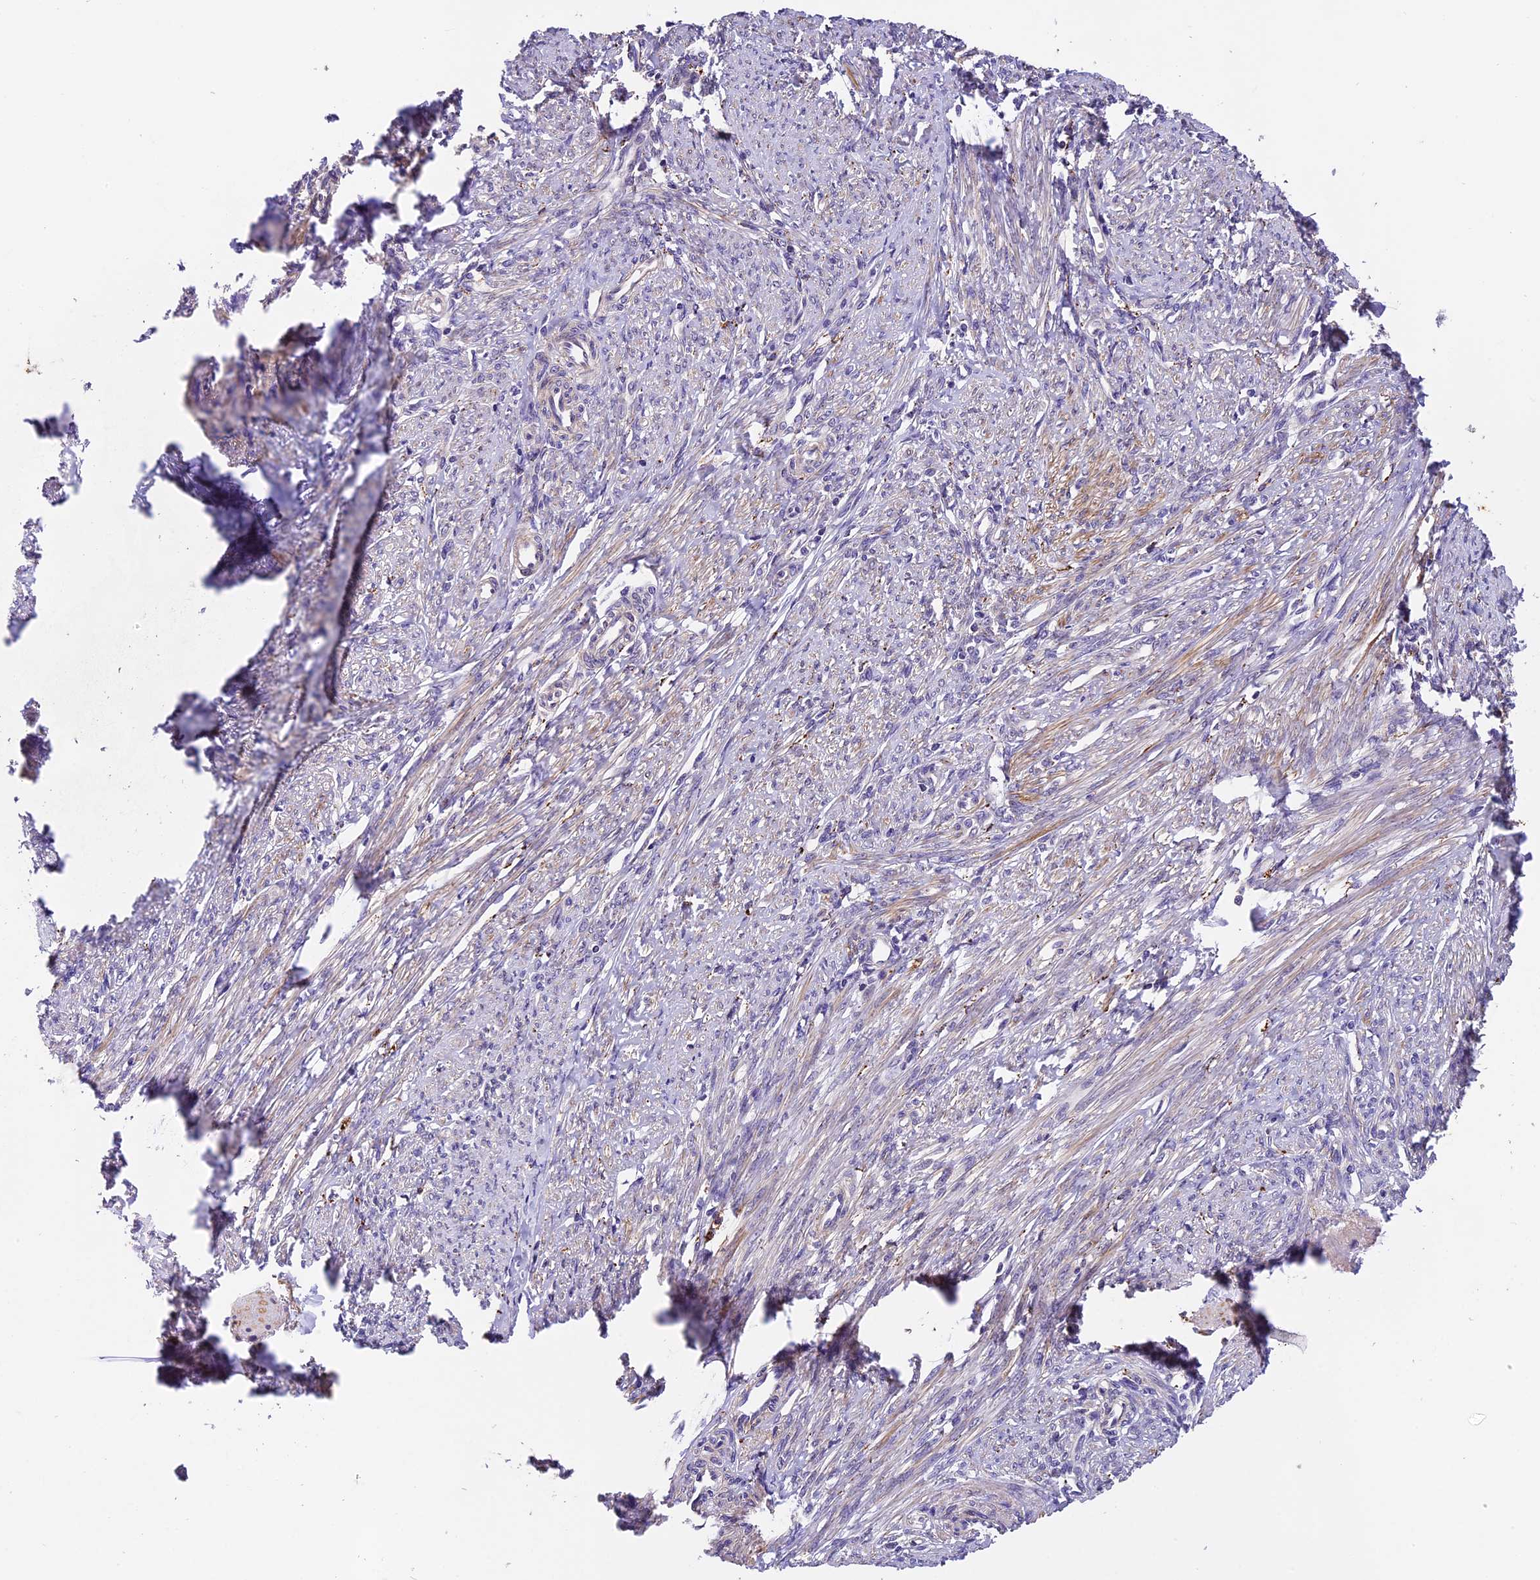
{"staining": {"intensity": "moderate", "quantity": ">75%", "location": "cytoplasmic/membranous"}, "tissue": "smooth muscle", "cell_type": "Smooth muscle cells", "image_type": "normal", "snomed": [{"axis": "morphology", "description": "Normal tissue, NOS"}, {"axis": "topography", "description": "Smooth muscle"}, {"axis": "topography", "description": "Uterus"}], "caption": "Protein expression analysis of unremarkable human smooth muscle reveals moderate cytoplasmic/membranous positivity in approximately >75% of smooth muscle cells.", "gene": "COPE", "patient": {"sex": "female", "age": 59}}